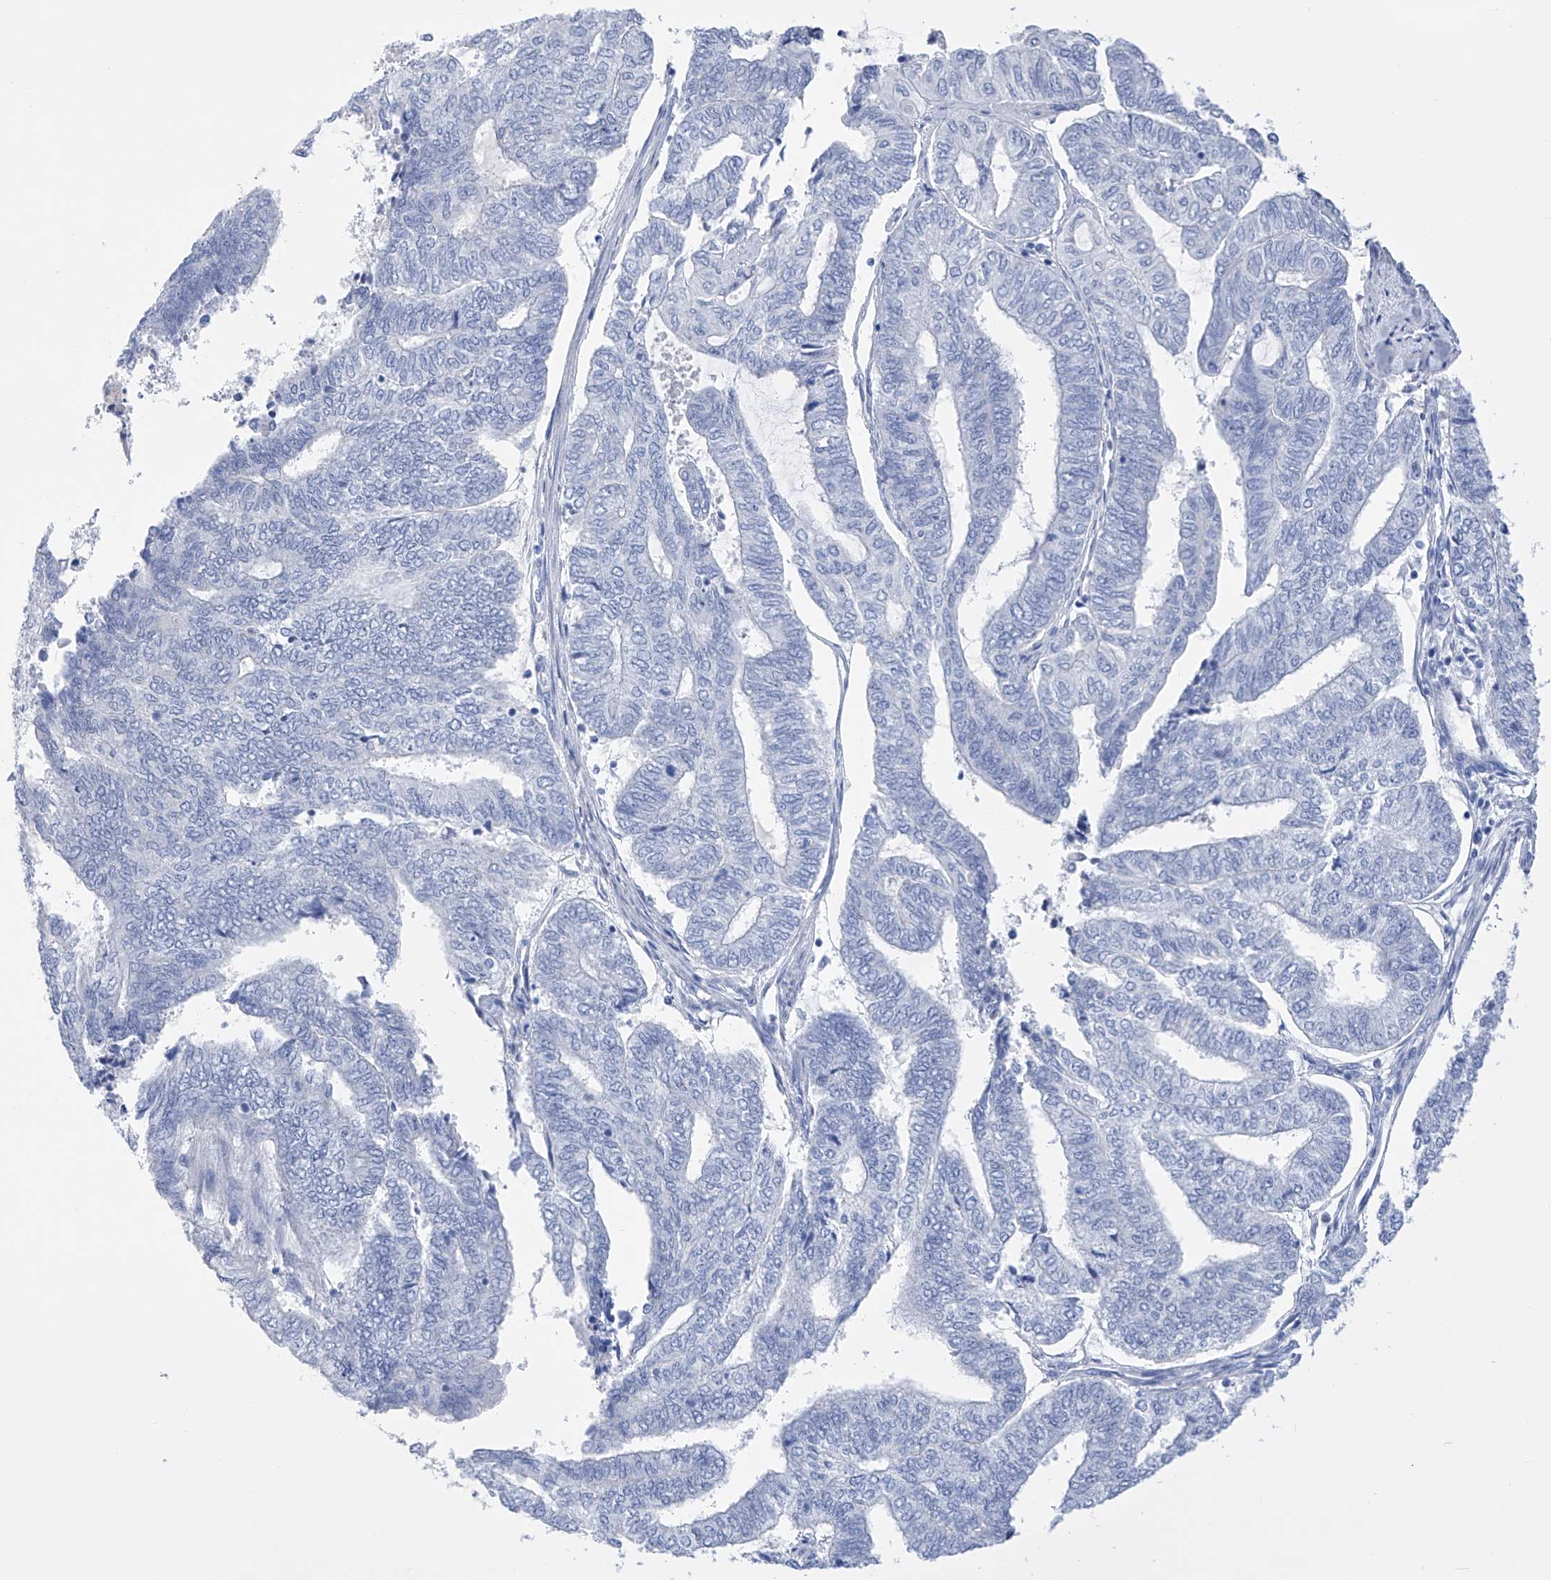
{"staining": {"intensity": "negative", "quantity": "none", "location": "none"}, "tissue": "endometrial cancer", "cell_type": "Tumor cells", "image_type": "cancer", "snomed": [{"axis": "morphology", "description": "Adenocarcinoma, NOS"}, {"axis": "topography", "description": "Uterus"}, {"axis": "topography", "description": "Endometrium"}], "caption": "DAB (3,3'-diaminobenzidine) immunohistochemical staining of human adenocarcinoma (endometrial) shows no significant positivity in tumor cells. (Stains: DAB immunohistochemistry with hematoxylin counter stain, Microscopy: brightfield microscopy at high magnification).", "gene": "ADRA1A", "patient": {"sex": "female", "age": 70}}